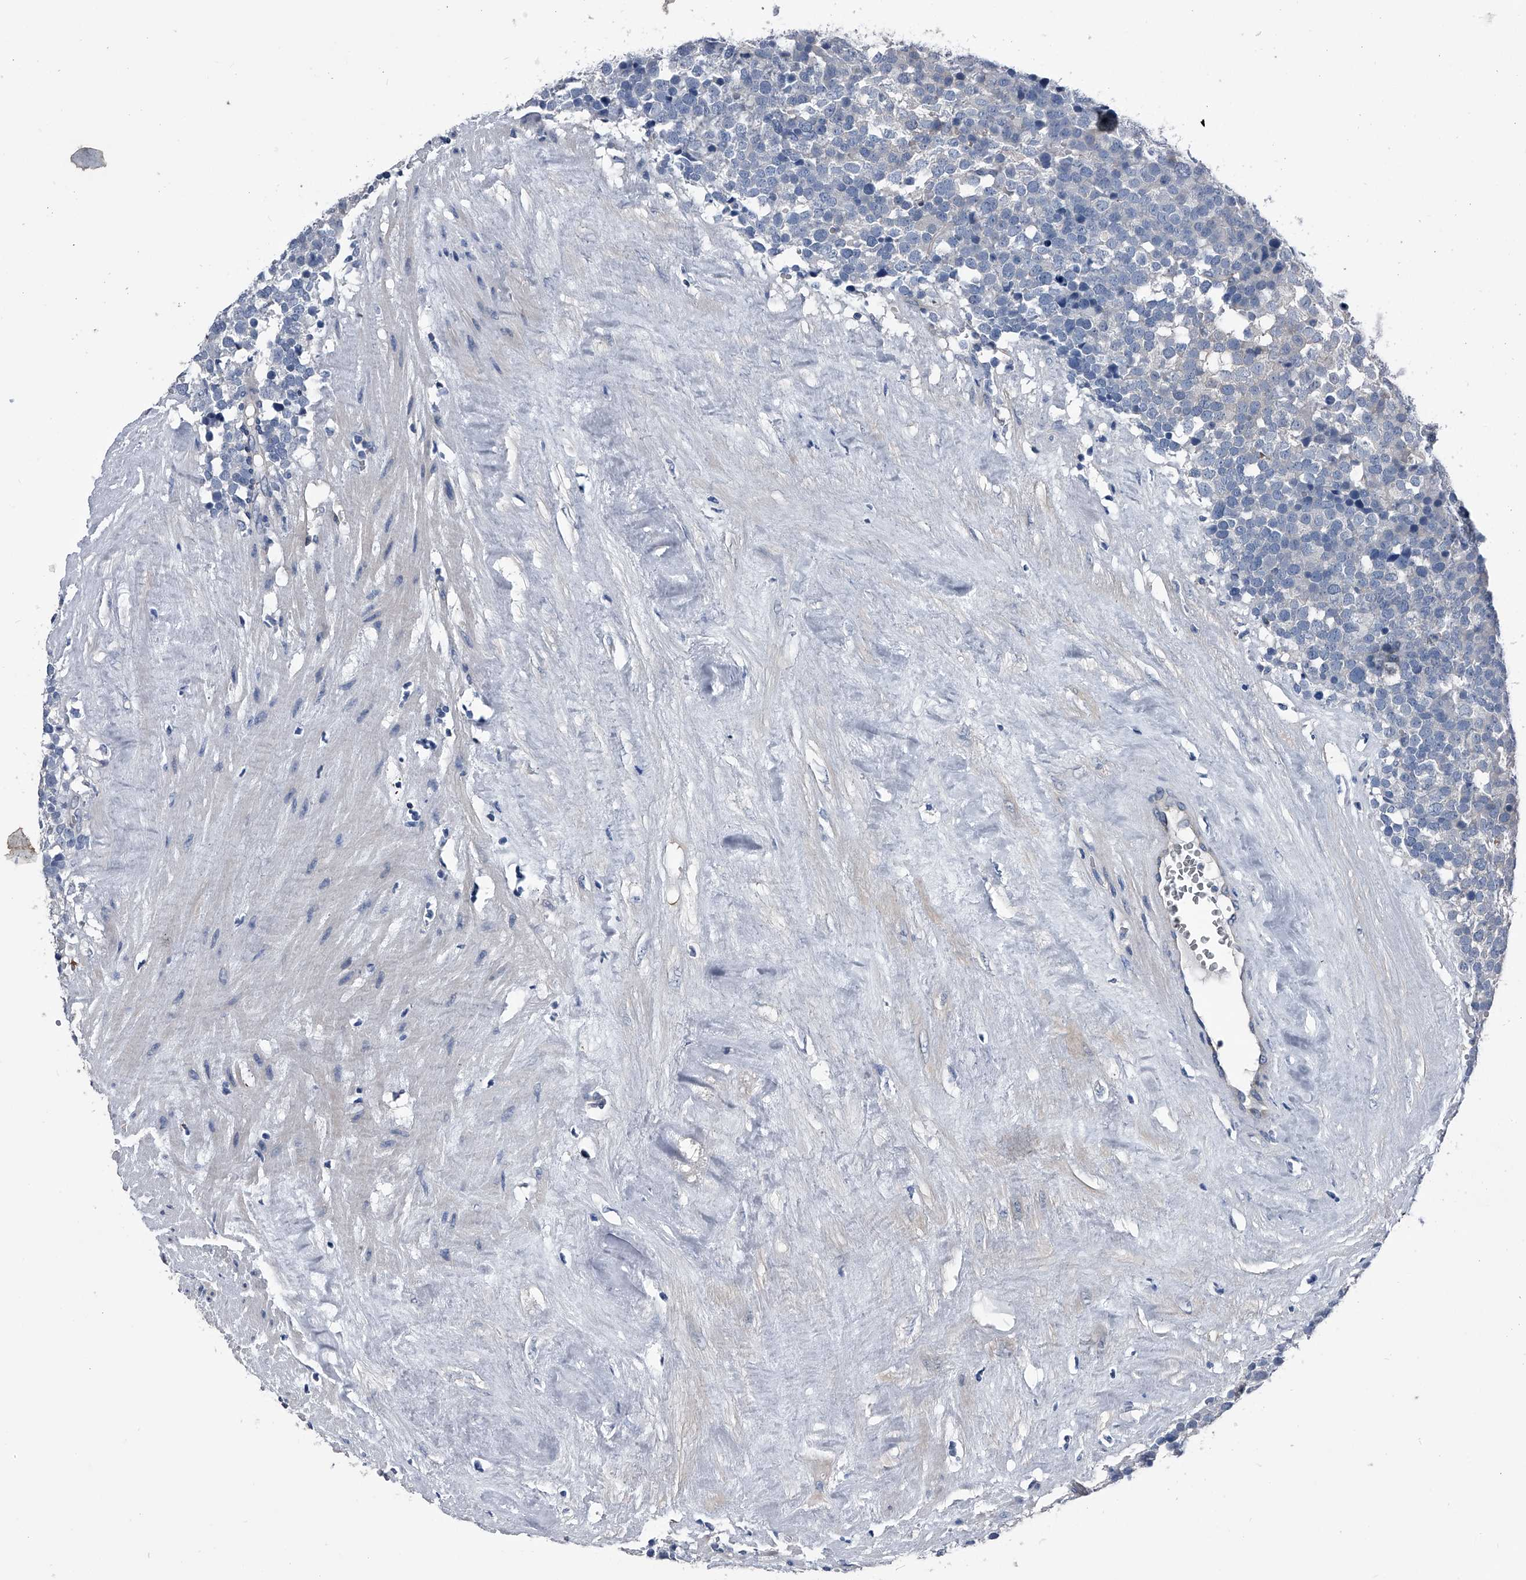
{"staining": {"intensity": "negative", "quantity": "none", "location": "none"}, "tissue": "testis cancer", "cell_type": "Tumor cells", "image_type": "cancer", "snomed": [{"axis": "morphology", "description": "Seminoma, NOS"}, {"axis": "topography", "description": "Testis"}], "caption": "There is no significant positivity in tumor cells of testis cancer (seminoma).", "gene": "KIF13A", "patient": {"sex": "male", "age": 71}}